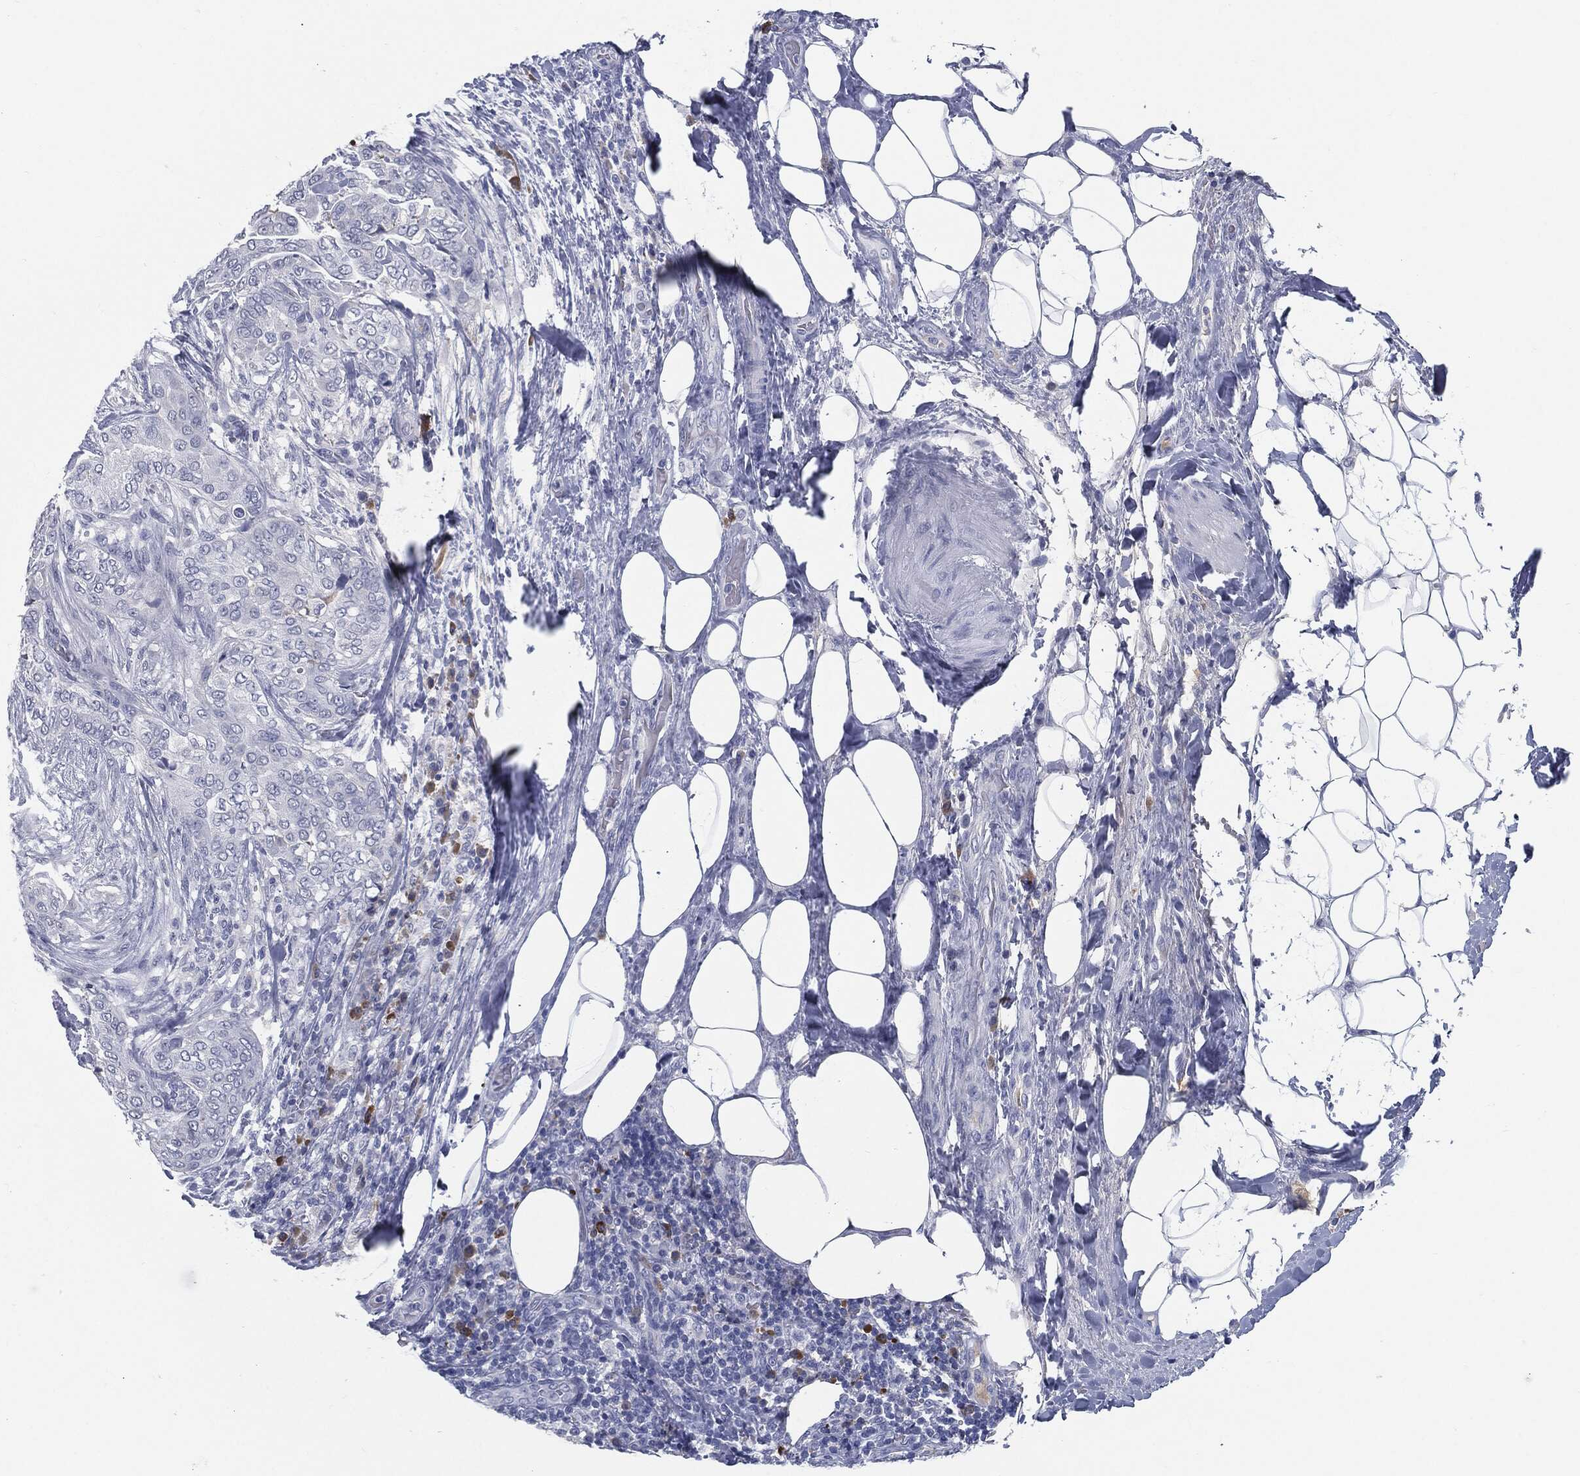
{"staining": {"intensity": "negative", "quantity": "none", "location": "none"}, "tissue": "thyroid cancer", "cell_type": "Tumor cells", "image_type": "cancer", "snomed": [{"axis": "morphology", "description": "Papillary adenocarcinoma, NOS"}, {"axis": "topography", "description": "Thyroid gland"}], "caption": "There is no significant positivity in tumor cells of thyroid cancer (papillary adenocarcinoma).", "gene": "MST1", "patient": {"sex": "male", "age": 61}}